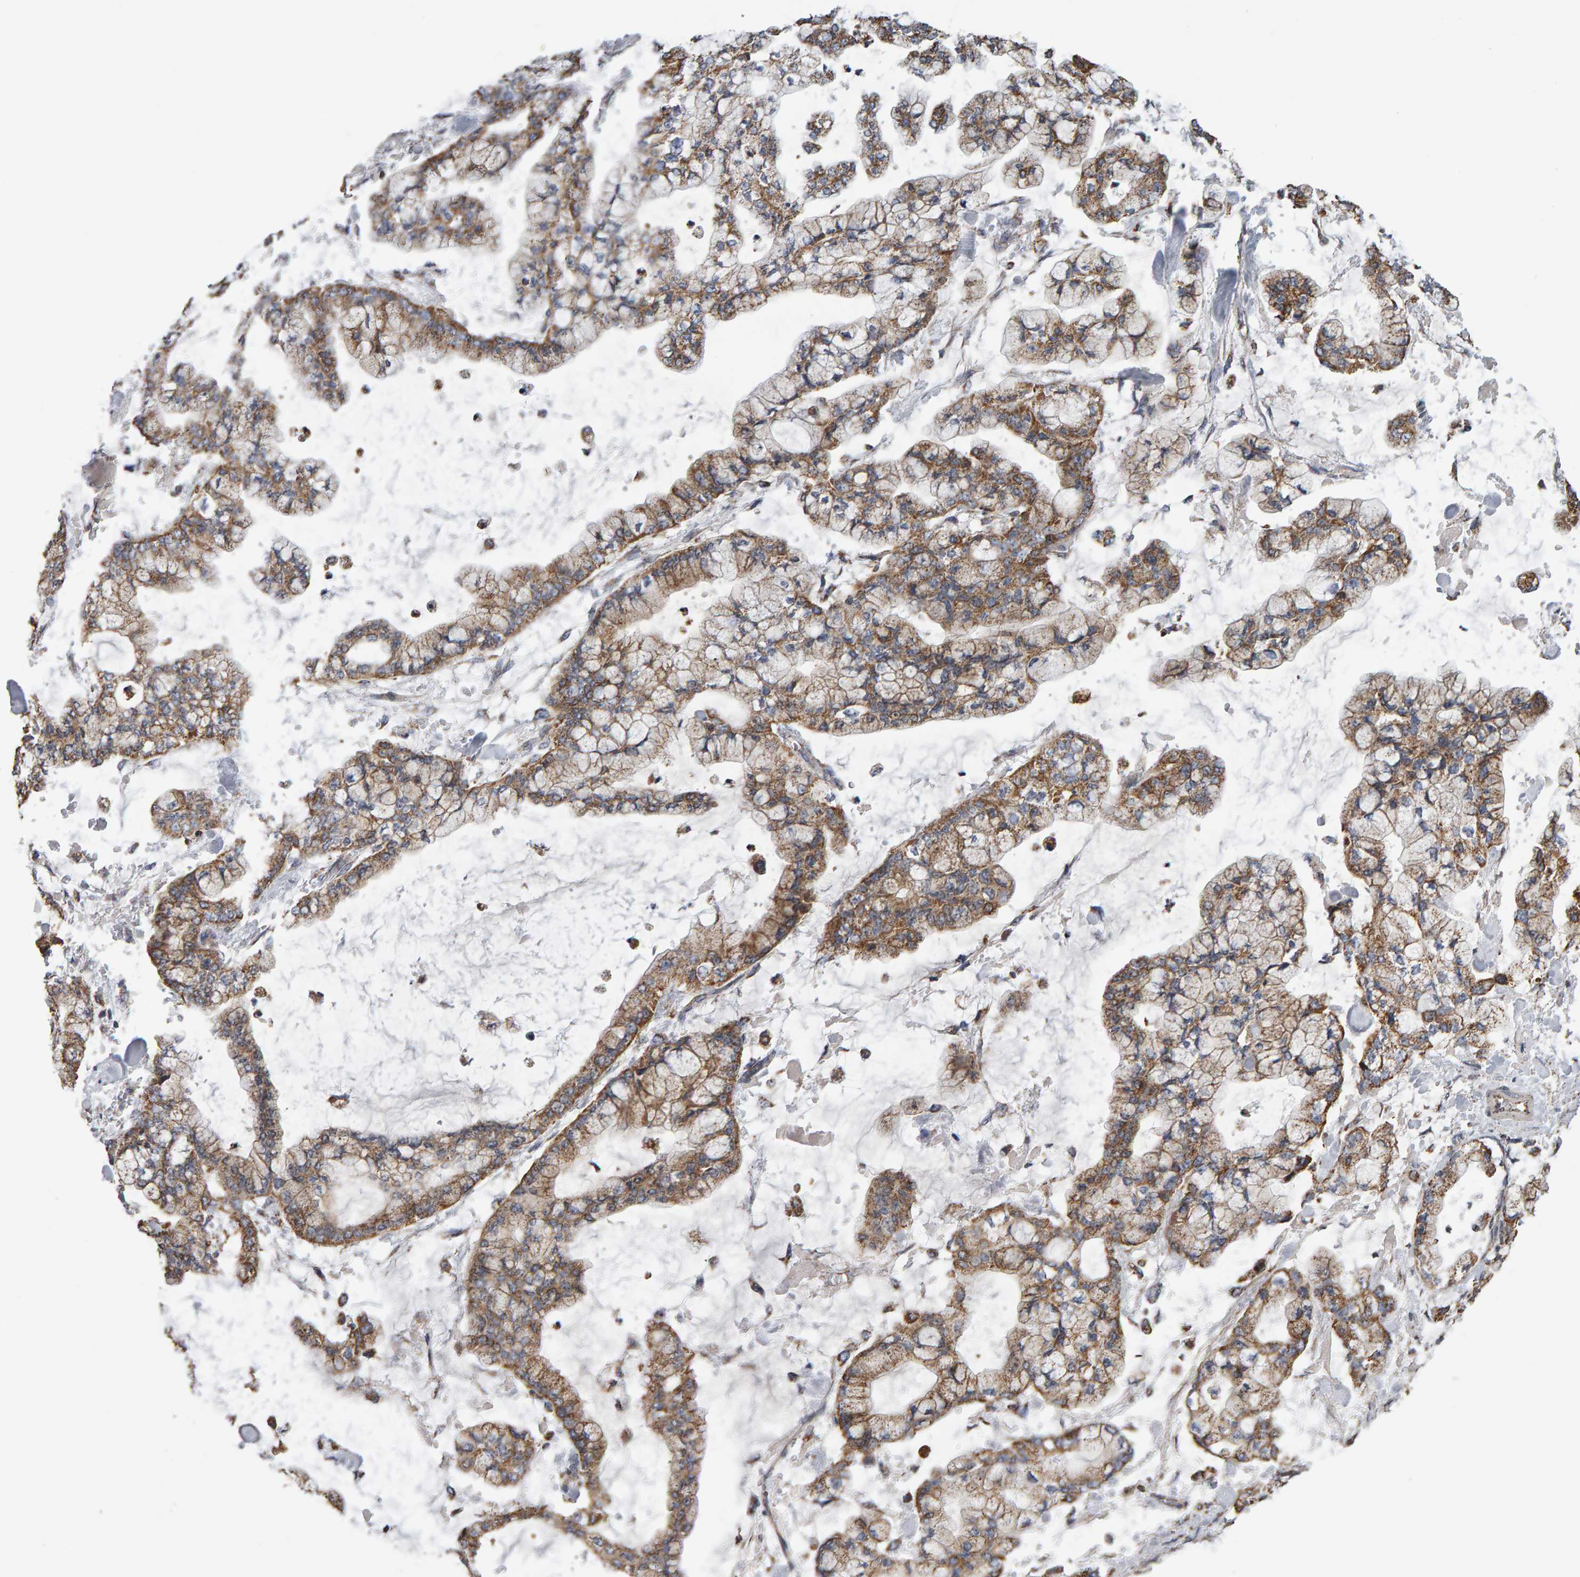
{"staining": {"intensity": "moderate", "quantity": ">75%", "location": "cytoplasmic/membranous"}, "tissue": "stomach cancer", "cell_type": "Tumor cells", "image_type": "cancer", "snomed": [{"axis": "morphology", "description": "Normal tissue, NOS"}, {"axis": "morphology", "description": "Adenocarcinoma, NOS"}, {"axis": "topography", "description": "Stomach, upper"}, {"axis": "topography", "description": "Stomach"}], "caption": "Brown immunohistochemical staining in stomach adenocarcinoma demonstrates moderate cytoplasmic/membranous expression in about >75% of tumor cells.", "gene": "TOM1L1", "patient": {"sex": "male", "age": 76}}